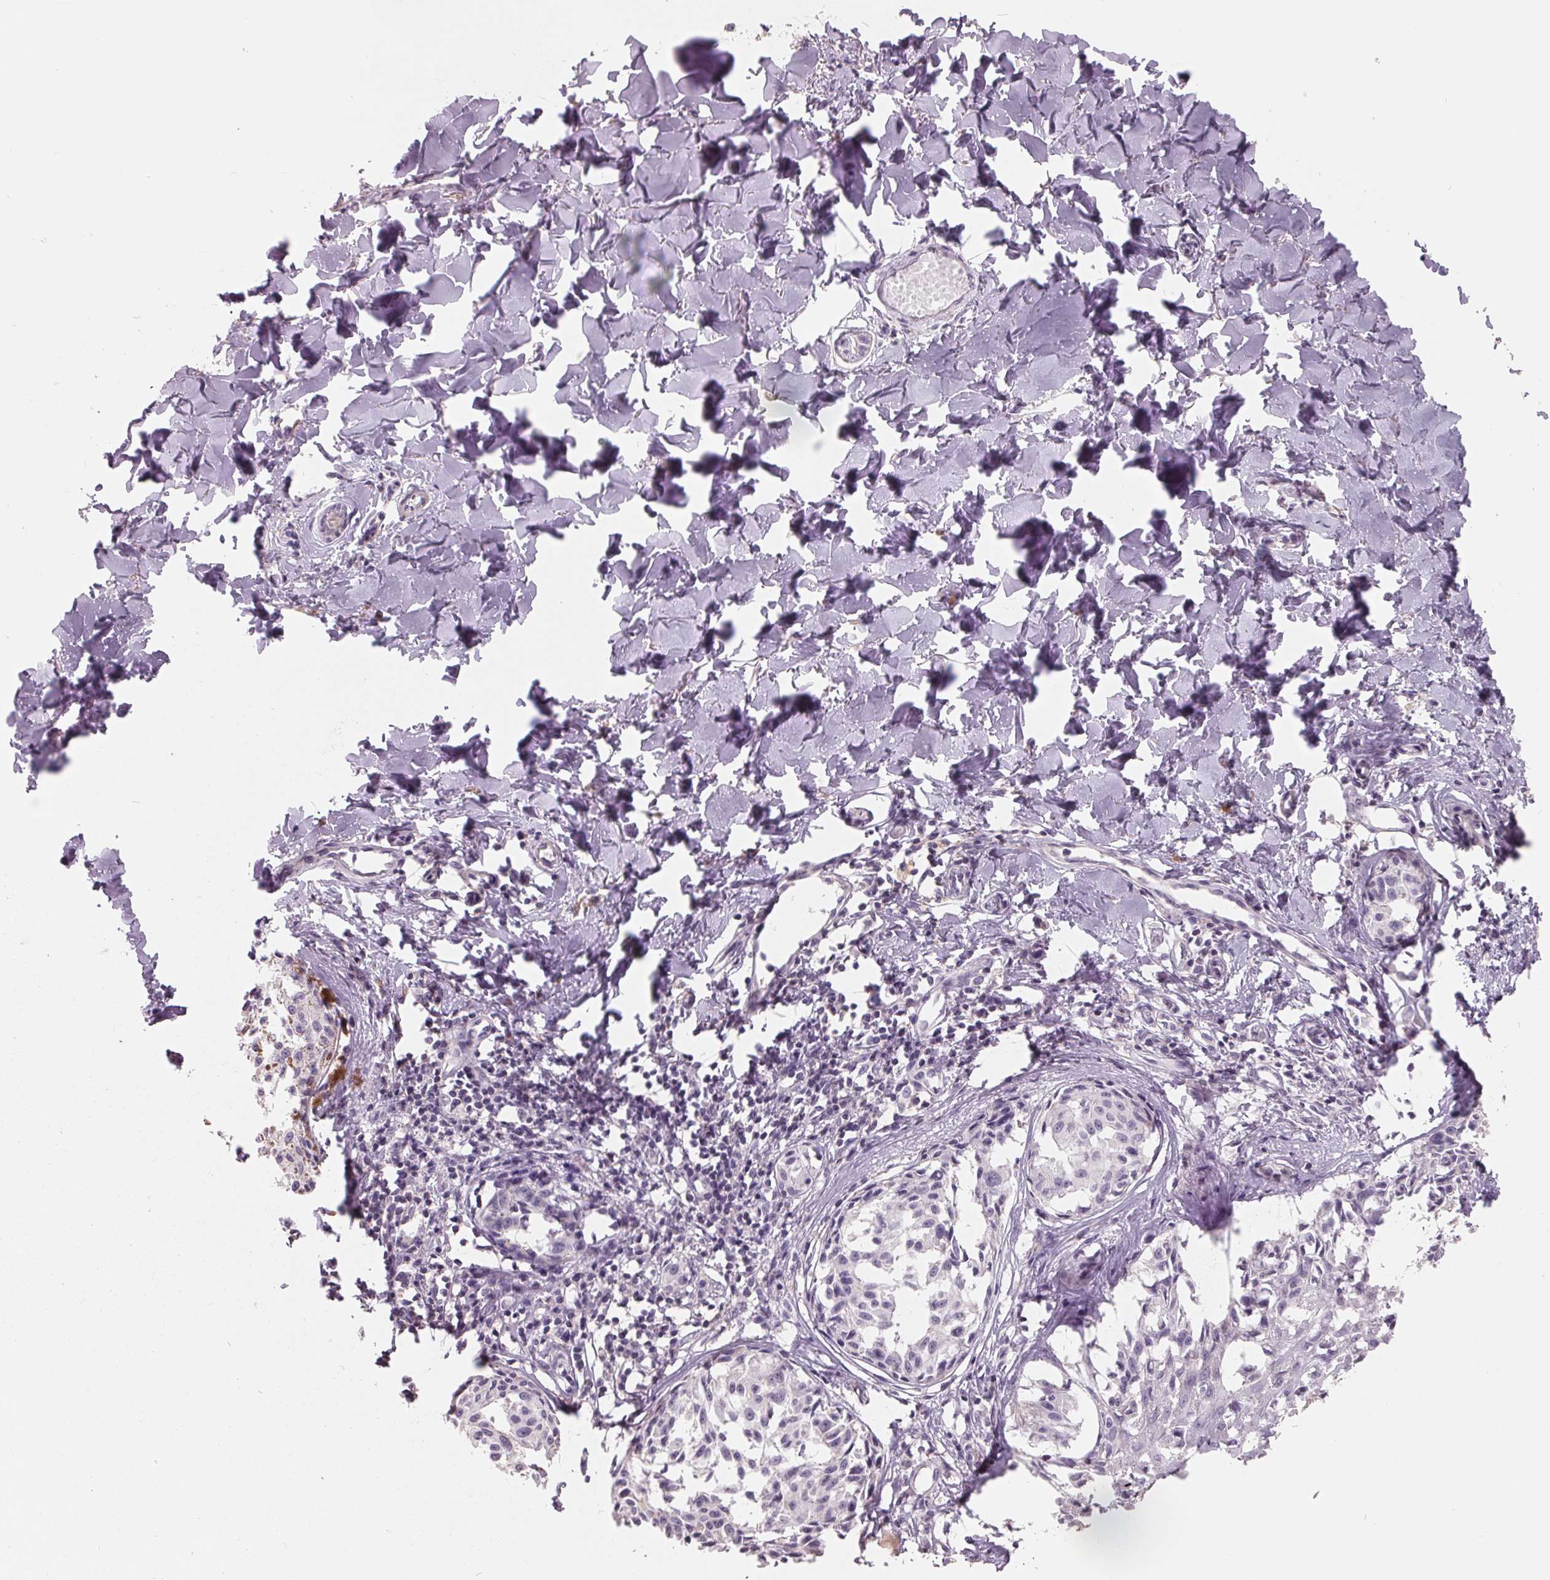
{"staining": {"intensity": "negative", "quantity": "none", "location": "none"}, "tissue": "melanoma", "cell_type": "Tumor cells", "image_type": "cancer", "snomed": [{"axis": "morphology", "description": "Malignant melanoma, NOS"}, {"axis": "topography", "description": "Skin"}], "caption": "DAB (3,3'-diaminobenzidine) immunohistochemical staining of malignant melanoma demonstrates no significant positivity in tumor cells. (DAB (3,3'-diaminobenzidine) IHC, high magnification).", "gene": "FTCD", "patient": {"sex": "male", "age": 51}}